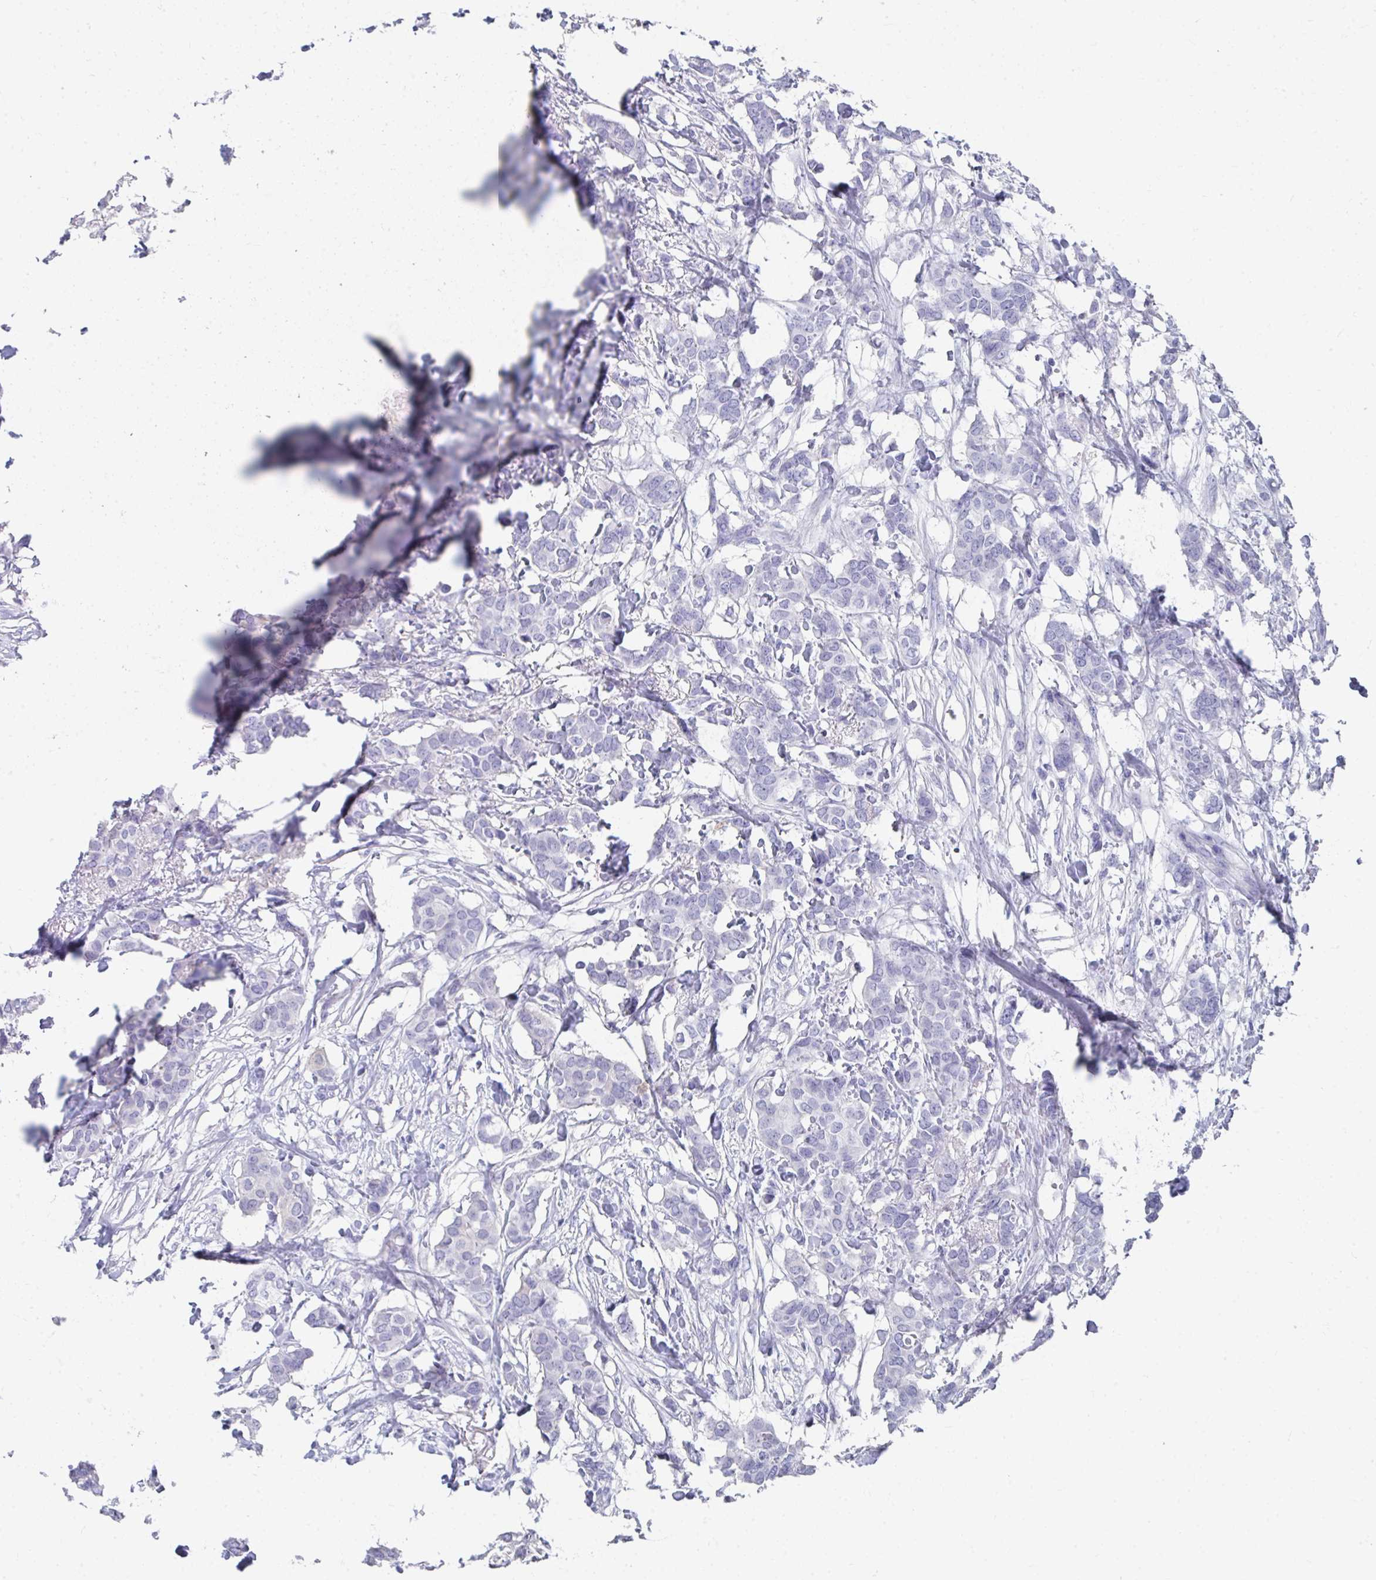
{"staining": {"intensity": "negative", "quantity": "none", "location": "none"}, "tissue": "breast cancer", "cell_type": "Tumor cells", "image_type": "cancer", "snomed": [{"axis": "morphology", "description": "Duct carcinoma"}, {"axis": "topography", "description": "Breast"}], "caption": "This image is of invasive ductal carcinoma (breast) stained with immunohistochemistry to label a protein in brown with the nuclei are counter-stained blue. There is no positivity in tumor cells.", "gene": "HGD", "patient": {"sex": "female", "age": 62}}